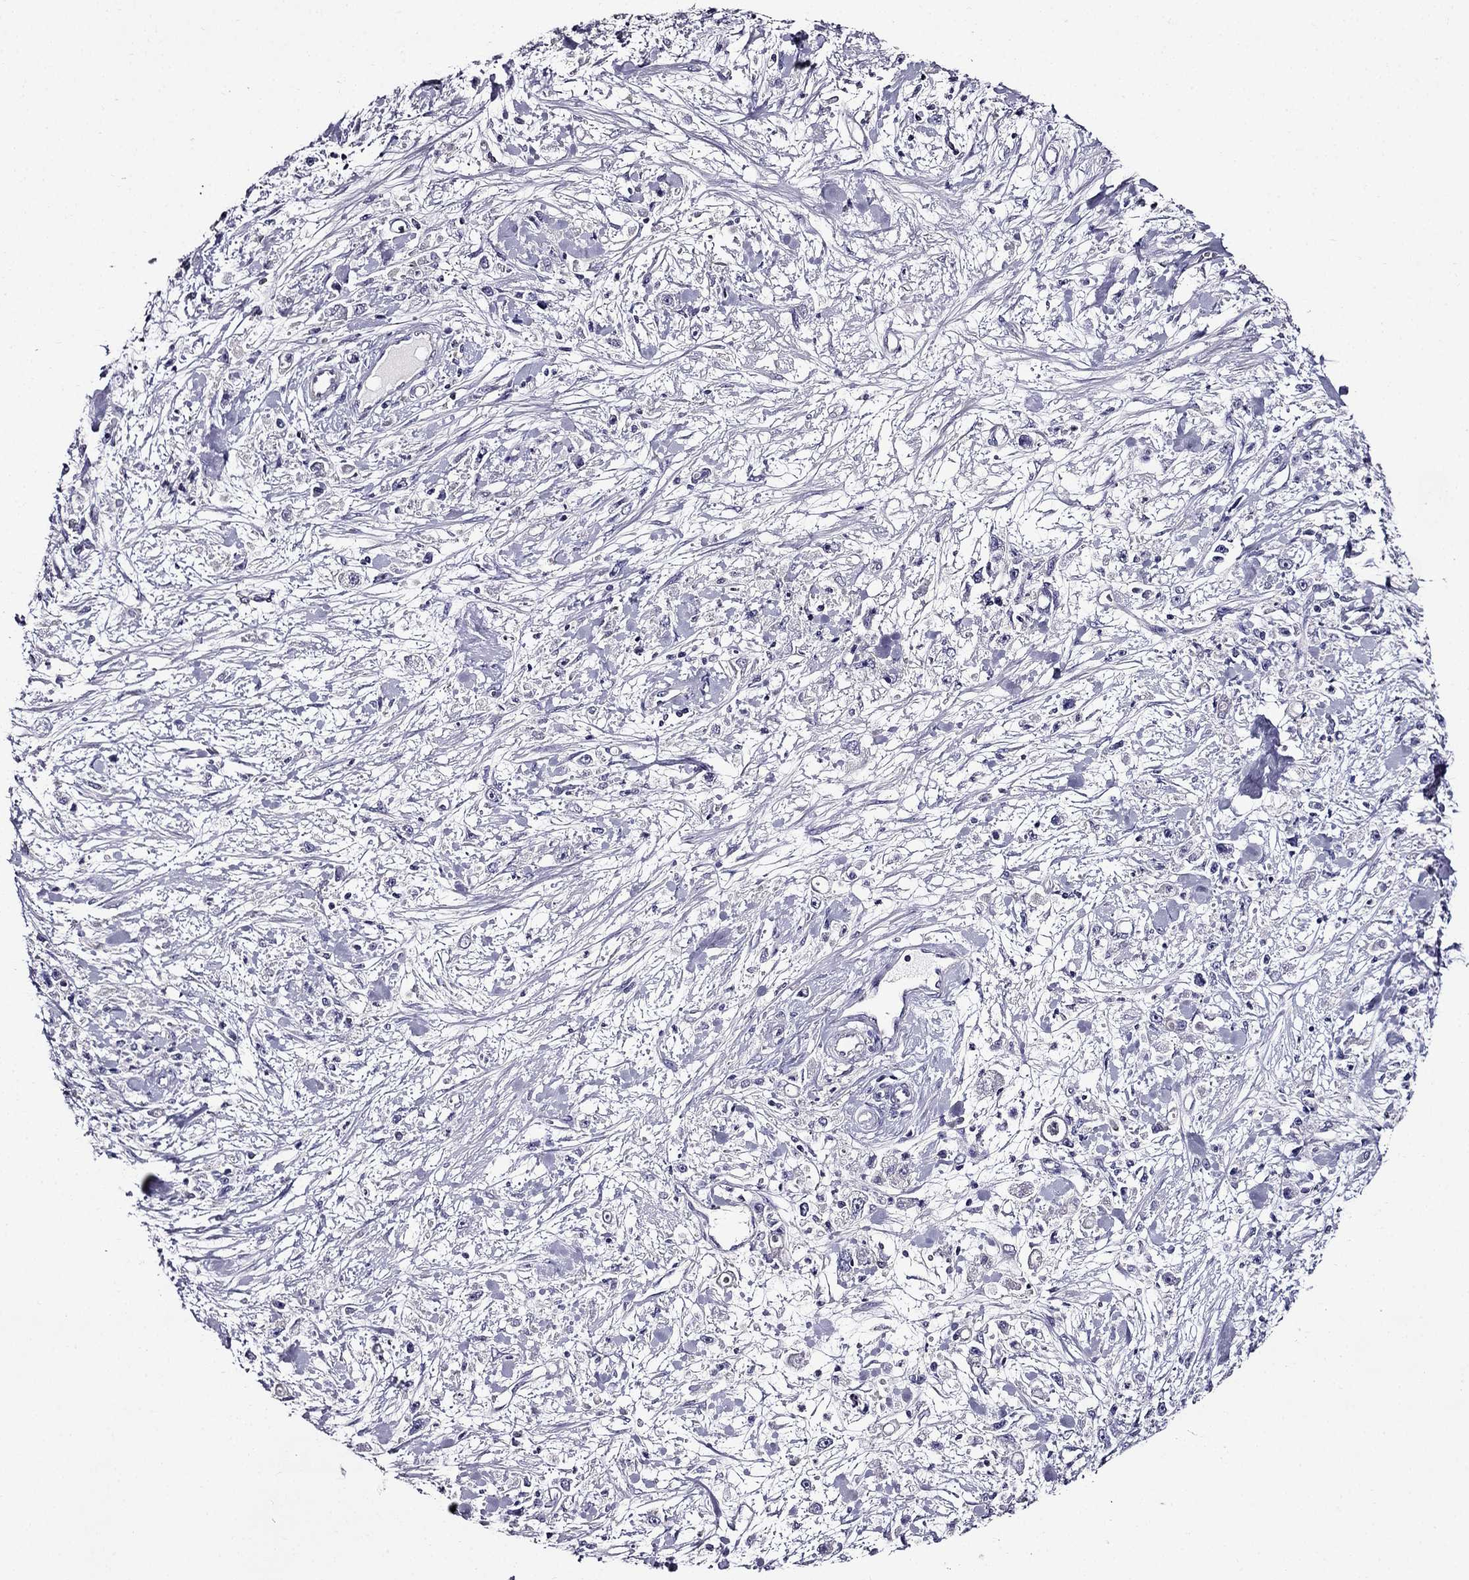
{"staining": {"intensity": "negative", "quantity": "none", "location": "none"}, "tissue": "stomach cancer", "cell_type": "Tumor cells", "image_type": "cancer", "snomed": [{"axis": "morphology", "description": "Adenocarcinoma, NOS"}, {"axis": "topography", "description": "Stomach"}], "caption": "Immunohistochemistry histopathology image of neoplastic tissue: adenocarcinoma (stomach) stained with DAB exhibits no significant protein positivity in tumor cells.", "gene": "TMEM266", "patient": {"sex": "female", "age": 59}}